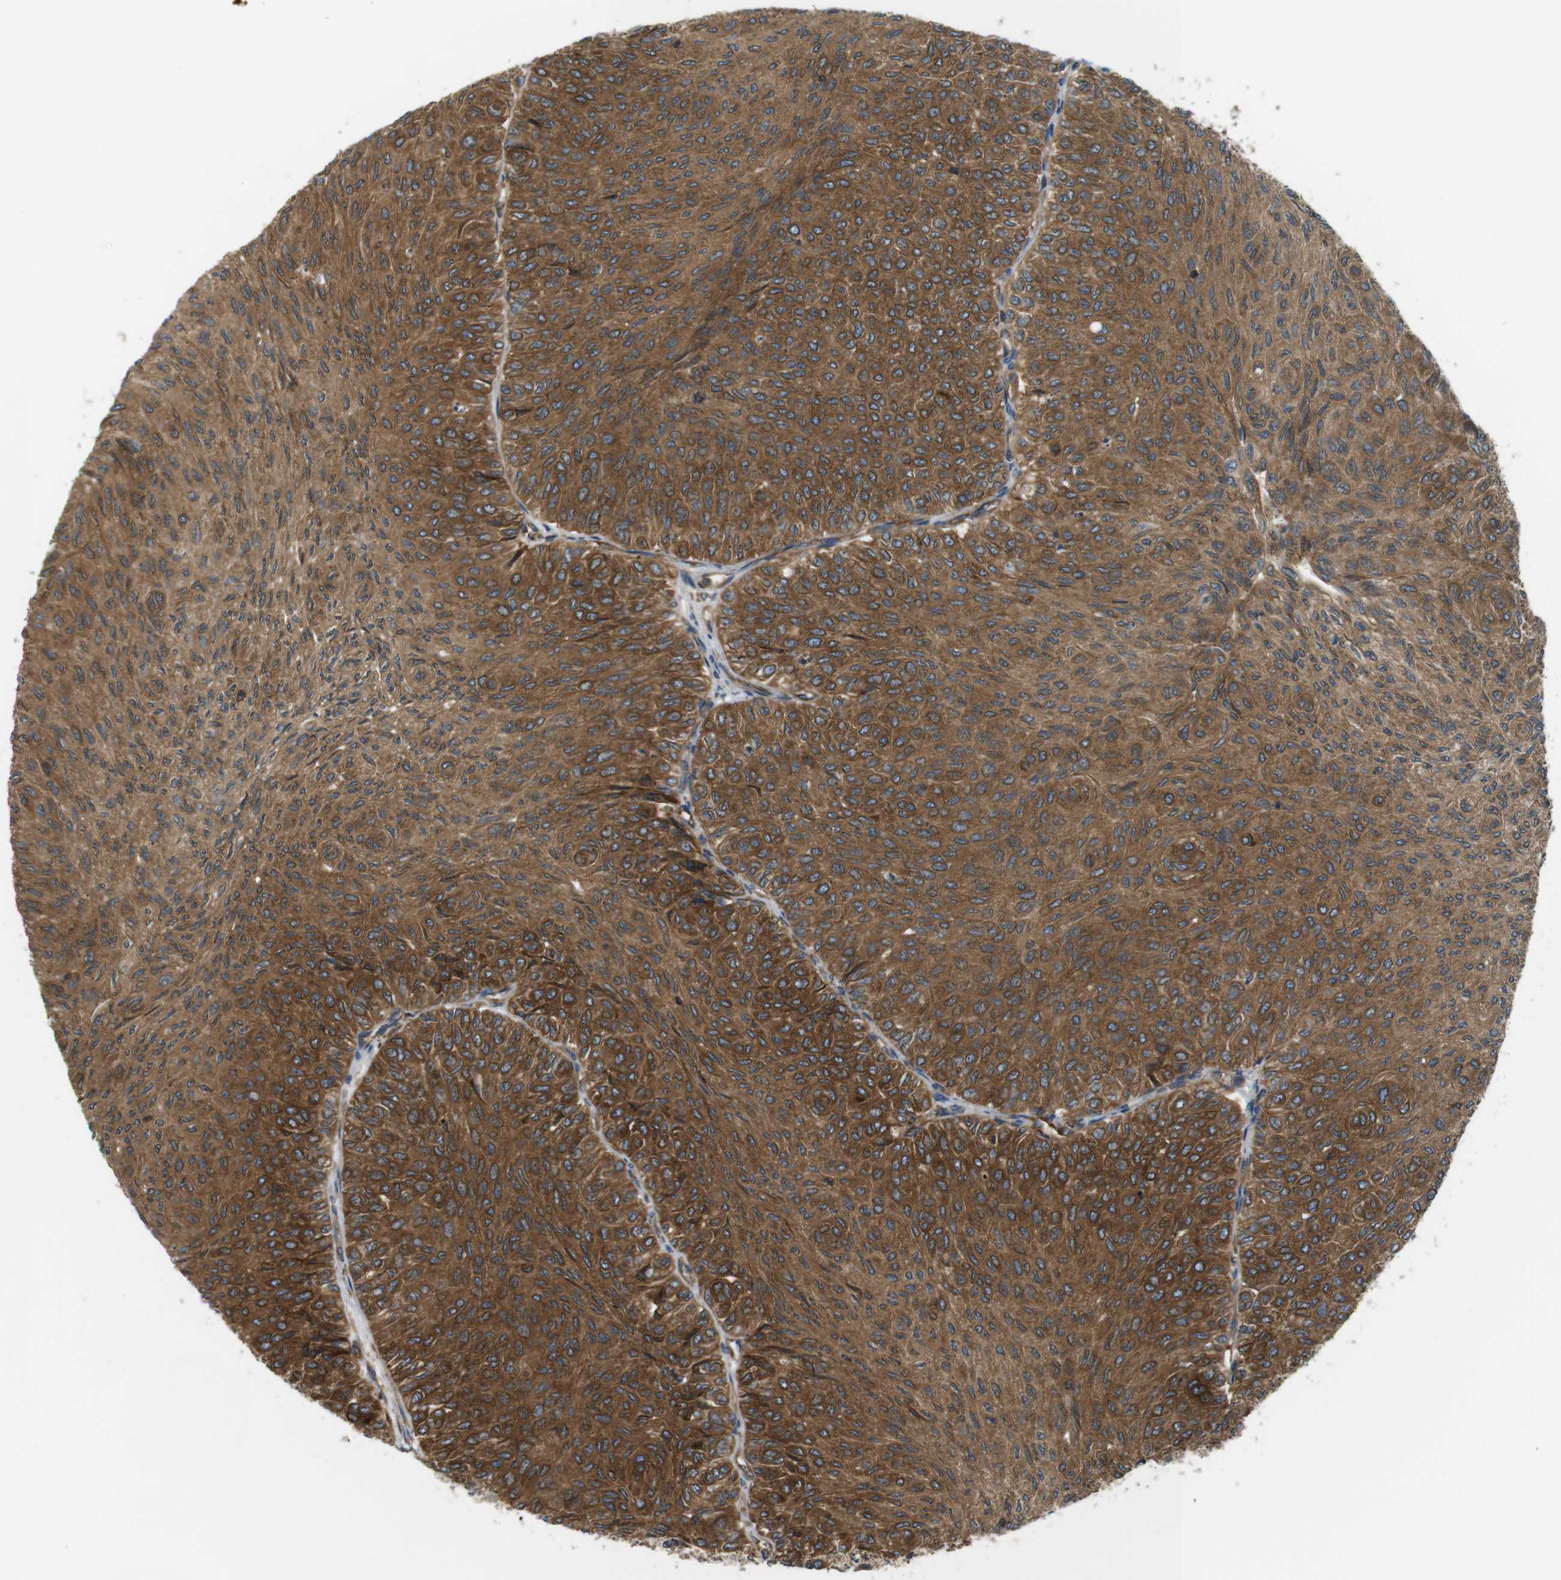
{"staining": {"intensity": "moderate", "quantity": ">75%", "location": "cytoplasmic/membranous"}, "tissue": "urothelial cancer", "cell_type": "Tumor cells", "image_type": "cancer", "snomed": [{"axis": "morphology", "description": "Urothelial carcinoma, Low grade"}, {"axis": "topography", "description": "Urinary bladder"}], "caption": "Urothelial cancer stained with DAB immunohistochemistry exhibits medium levels of moderate cytoplasmic/membranous expression in approximately >75% of tumor cells. The protein of interest is stained brown, and the nuclei are stained in blue (DAB (3,3'-diaminobenzidine) IHC with brightfield microscopy, high magnification).", "gene": "TSC1", "patient": {"sex": "male", "age": 78}}